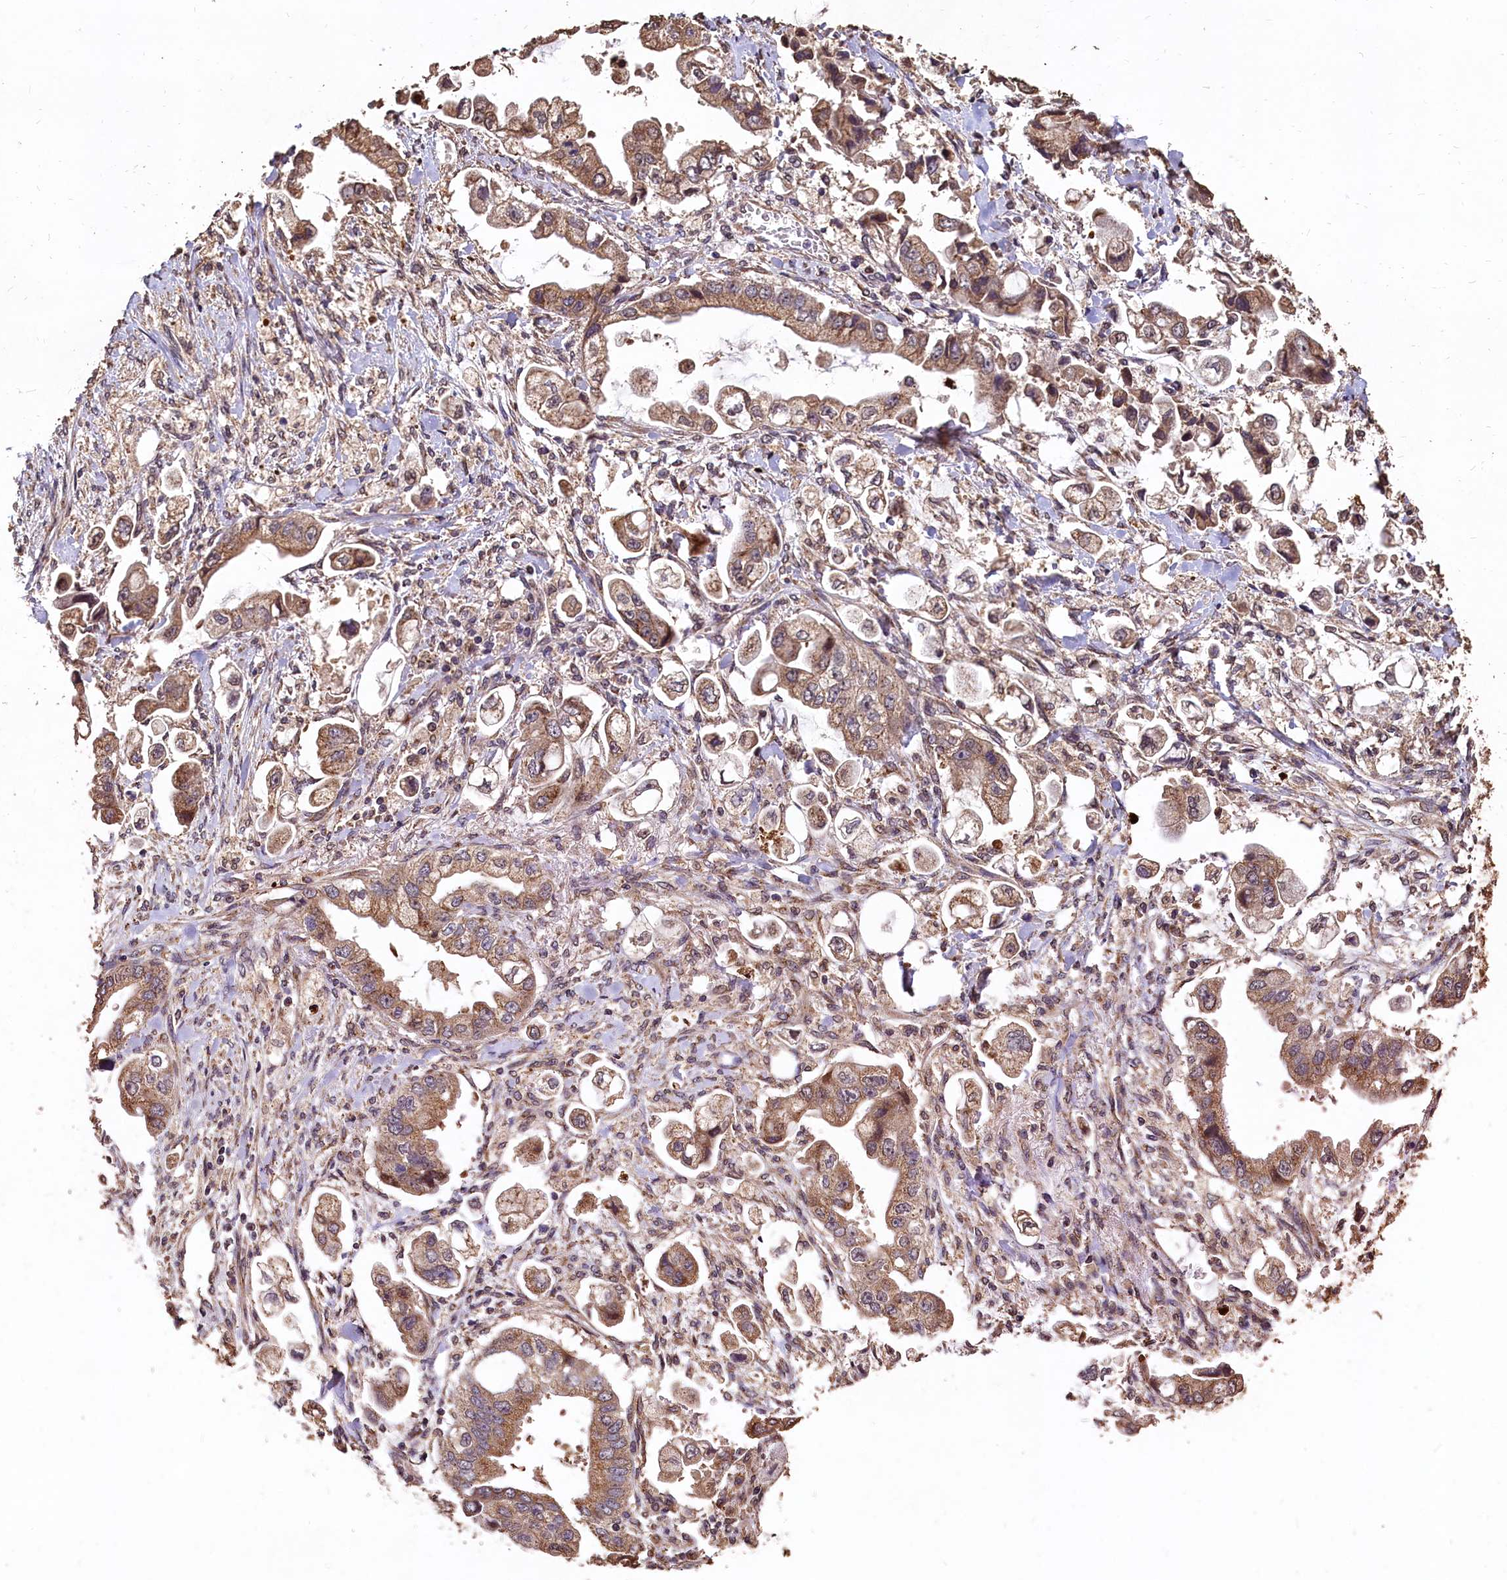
{"staining": {"intensity": "moderate", "quantity": ">75%", "location": "cytoplasmic/membranous"}, "tissue": "stomach cancer", "cell_type": "Tumor cells", "image_type": "cancer", "snomed": [{"axis": "morphology", "description": "Adenocarcinoma, NOS"}, {"axis": "topography", "description": "Stomach"}], "caption": "Moderate cytoplasmic/membranous positivity for a protein is present in approximately >75% of tumor cells of adenocarcinoma (stomach) using immunohistochemistry (IHC).", "gene": "LSM4", "patient": {"sex": "male", "age": 62}}